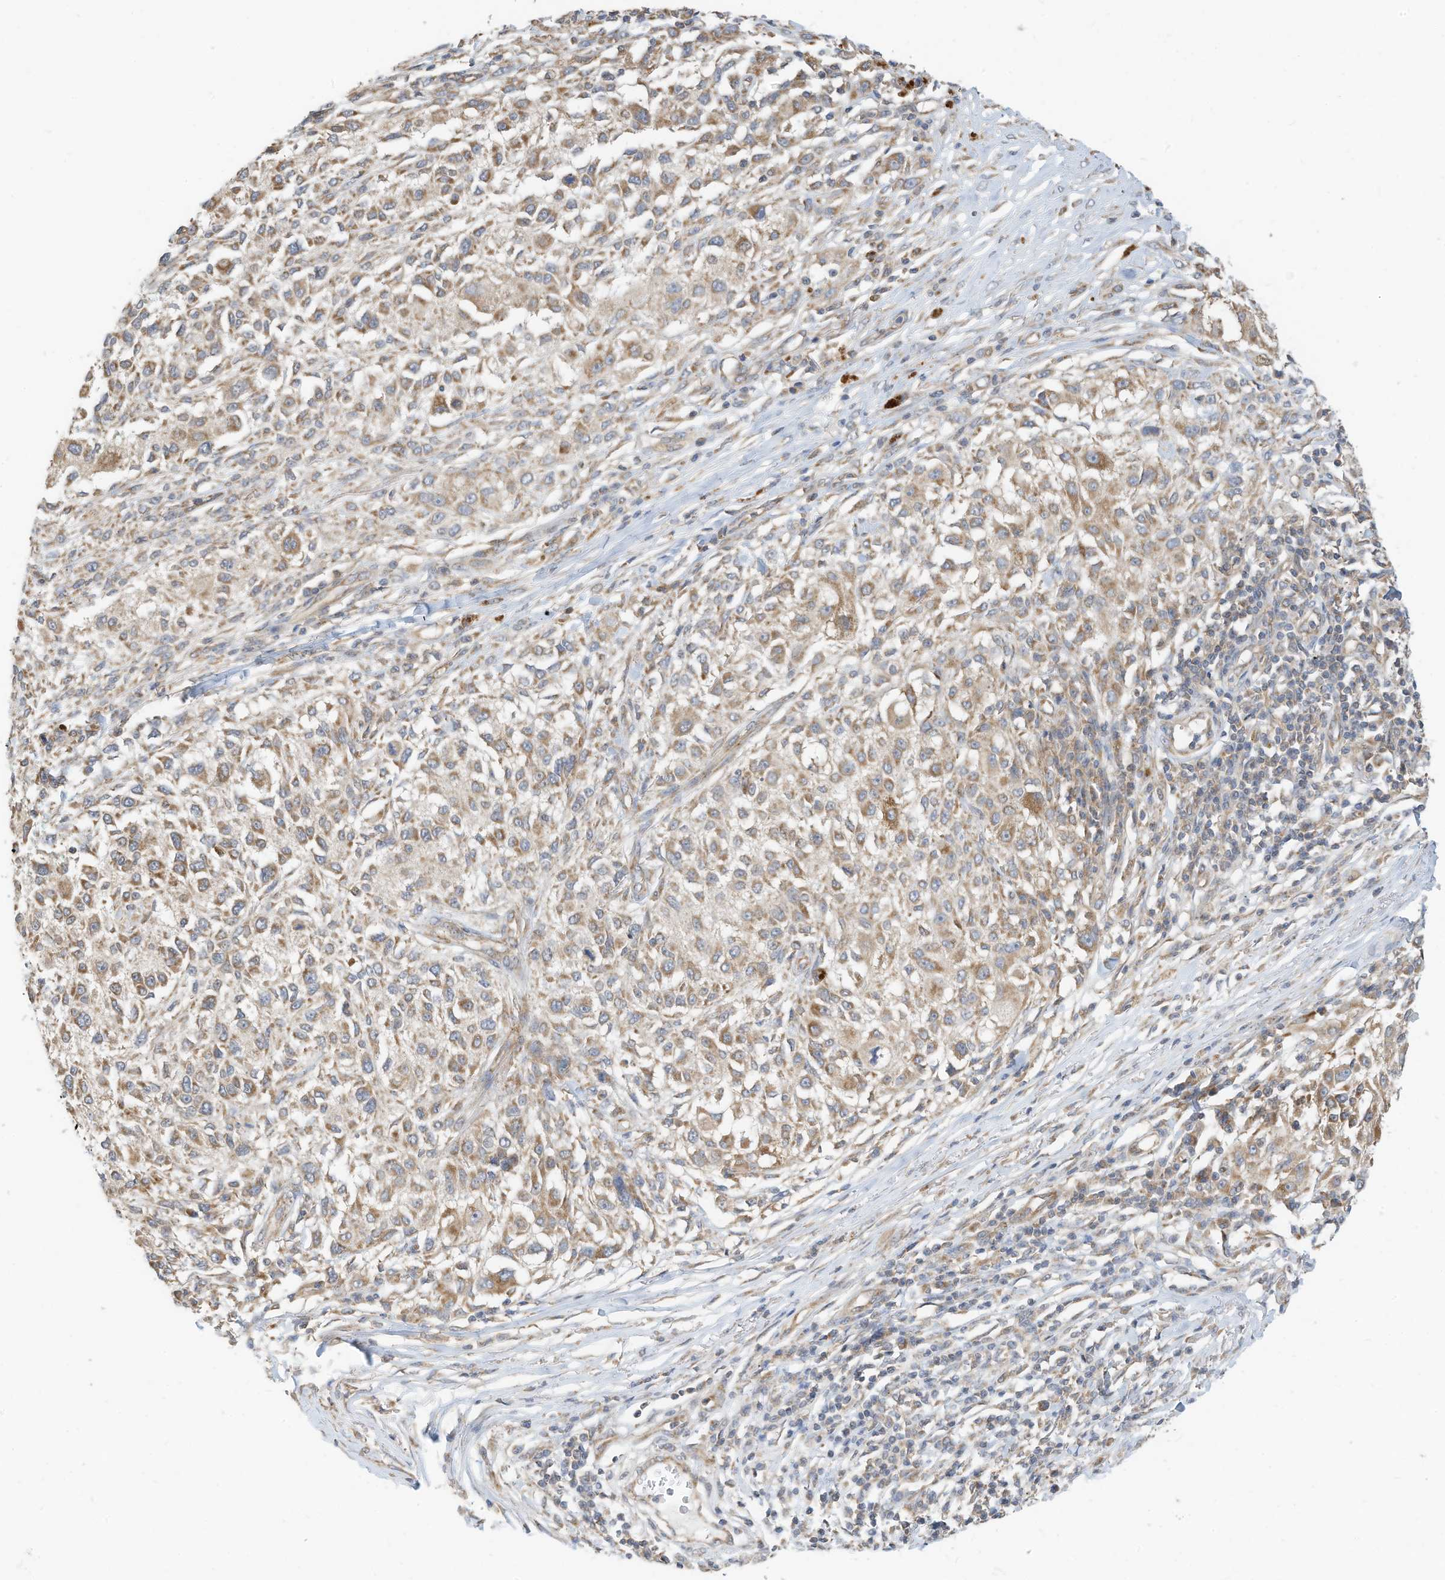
{"staining": {"intensity": "moderate", "quantity": "25%-75%", "location": "cytoplasmic/membranous"}, "tissue": "melanoma", "cell_type": "Tumor cells", "image_type": "cancer", "snomed": [{"axis": "morphology", "description": "Necrosis, NOS"}, {"axis": "morphology", "description": "Malignant melanoma, NOS"}, {"axis": "topography", "description": "Skin"}], "caption": "Human malignant melanoma stained with a protein marker exhibits moderate staining in tumor cells.", "gene": "METTL6", "patient": {"sex": "female", "age": 87}}